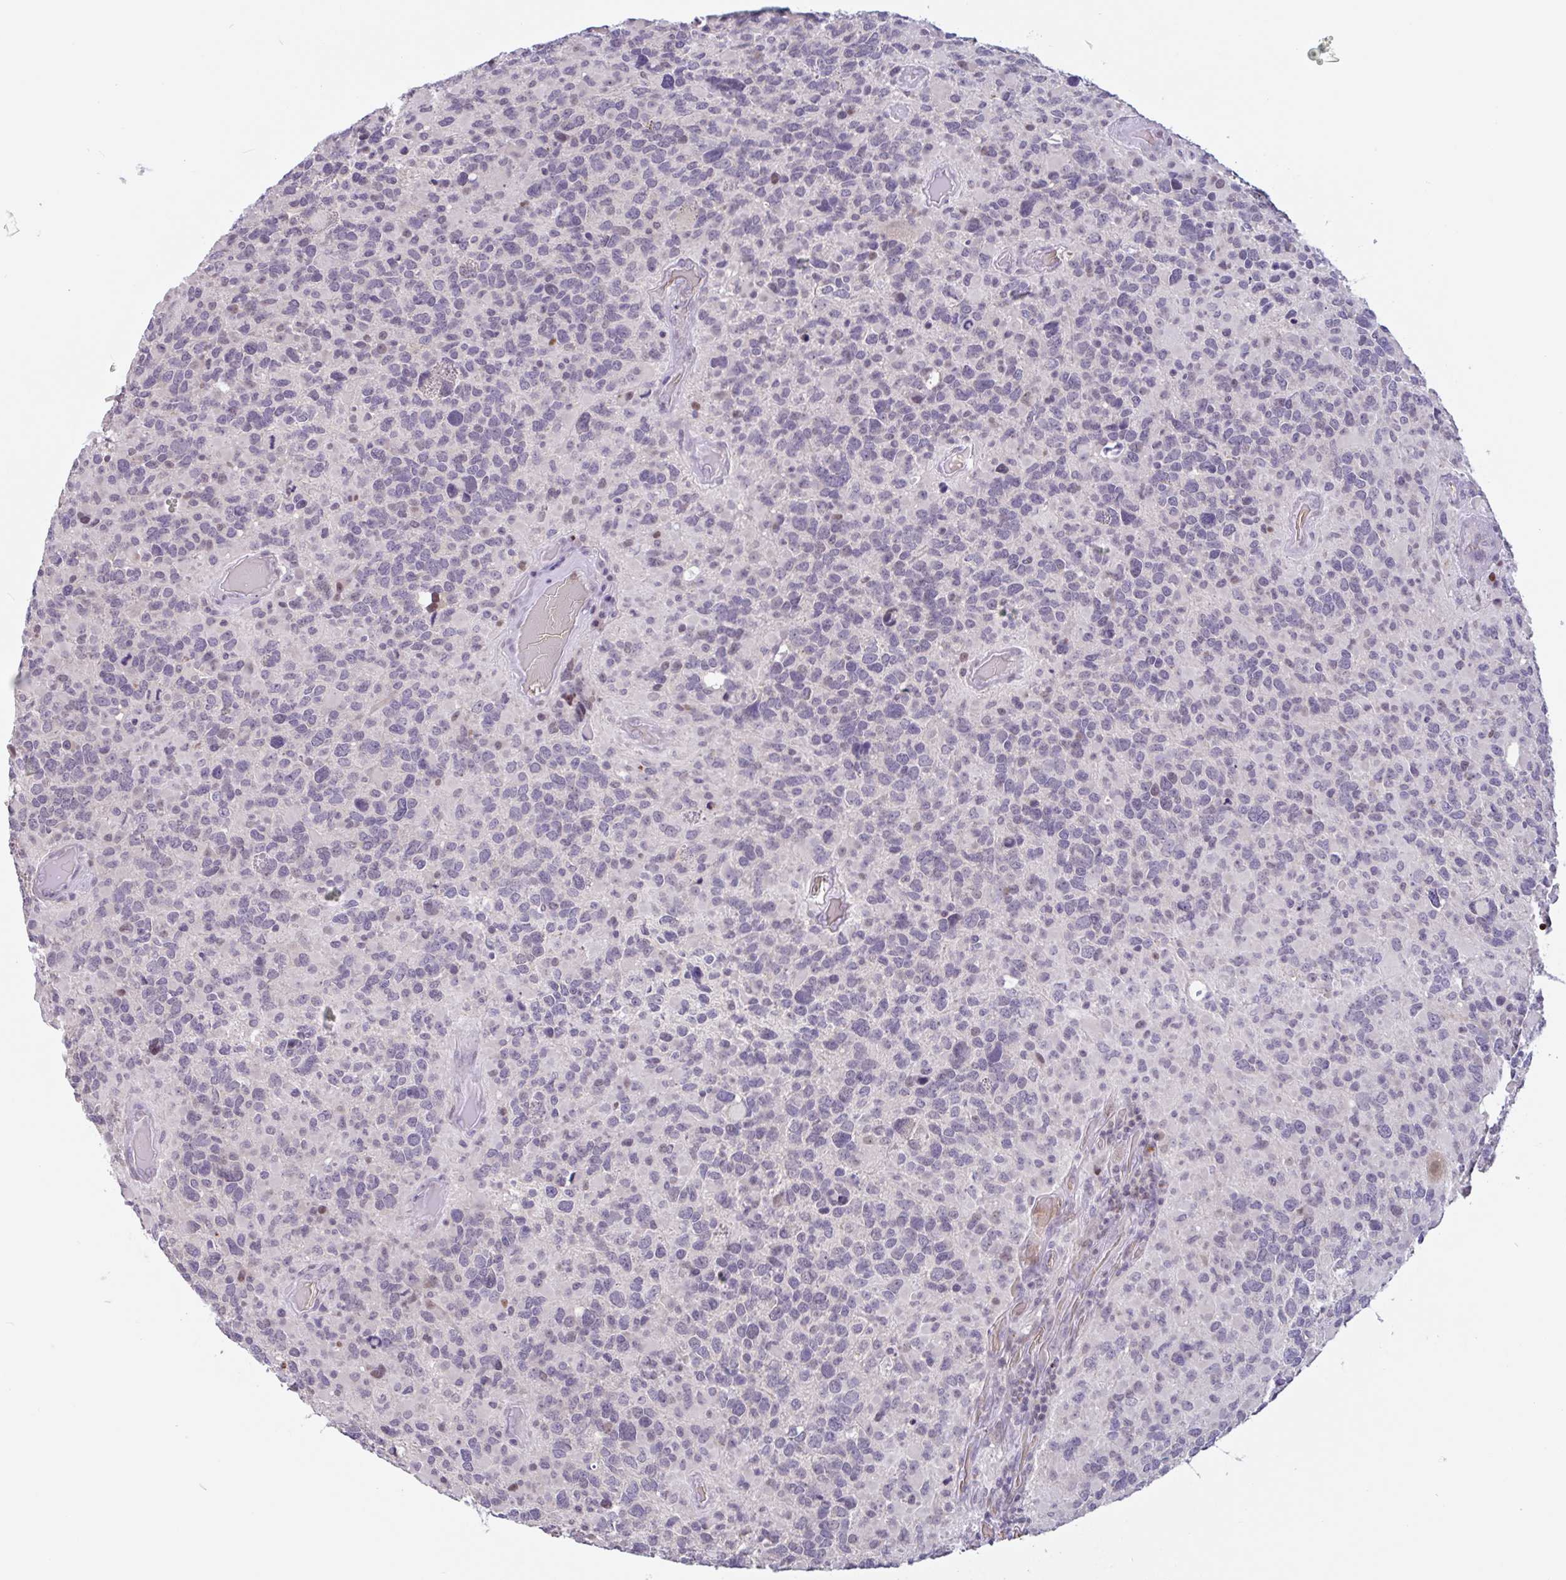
{"staining": {"intensity": "negative", "quantity": "none", "location": "none"}, "tissue": "glioma", "cell_type": "Tumor cells", "image_type": "cancer", "snomed": [{"axis": "morphology", "description": "Glioma, malignant, High grade"}, {"axis": "topography", "description": "Brain"}], "caption": "IHC of glioma reveals no positivity in tumor cells. Brightfield microscopy of immunohistochemistry (IHC) stained with DAB (brown) and hematoxylin (blue), captured at high magnification.", "gene": "RHAG", "patient": {"sex": "female", "age": 40}}